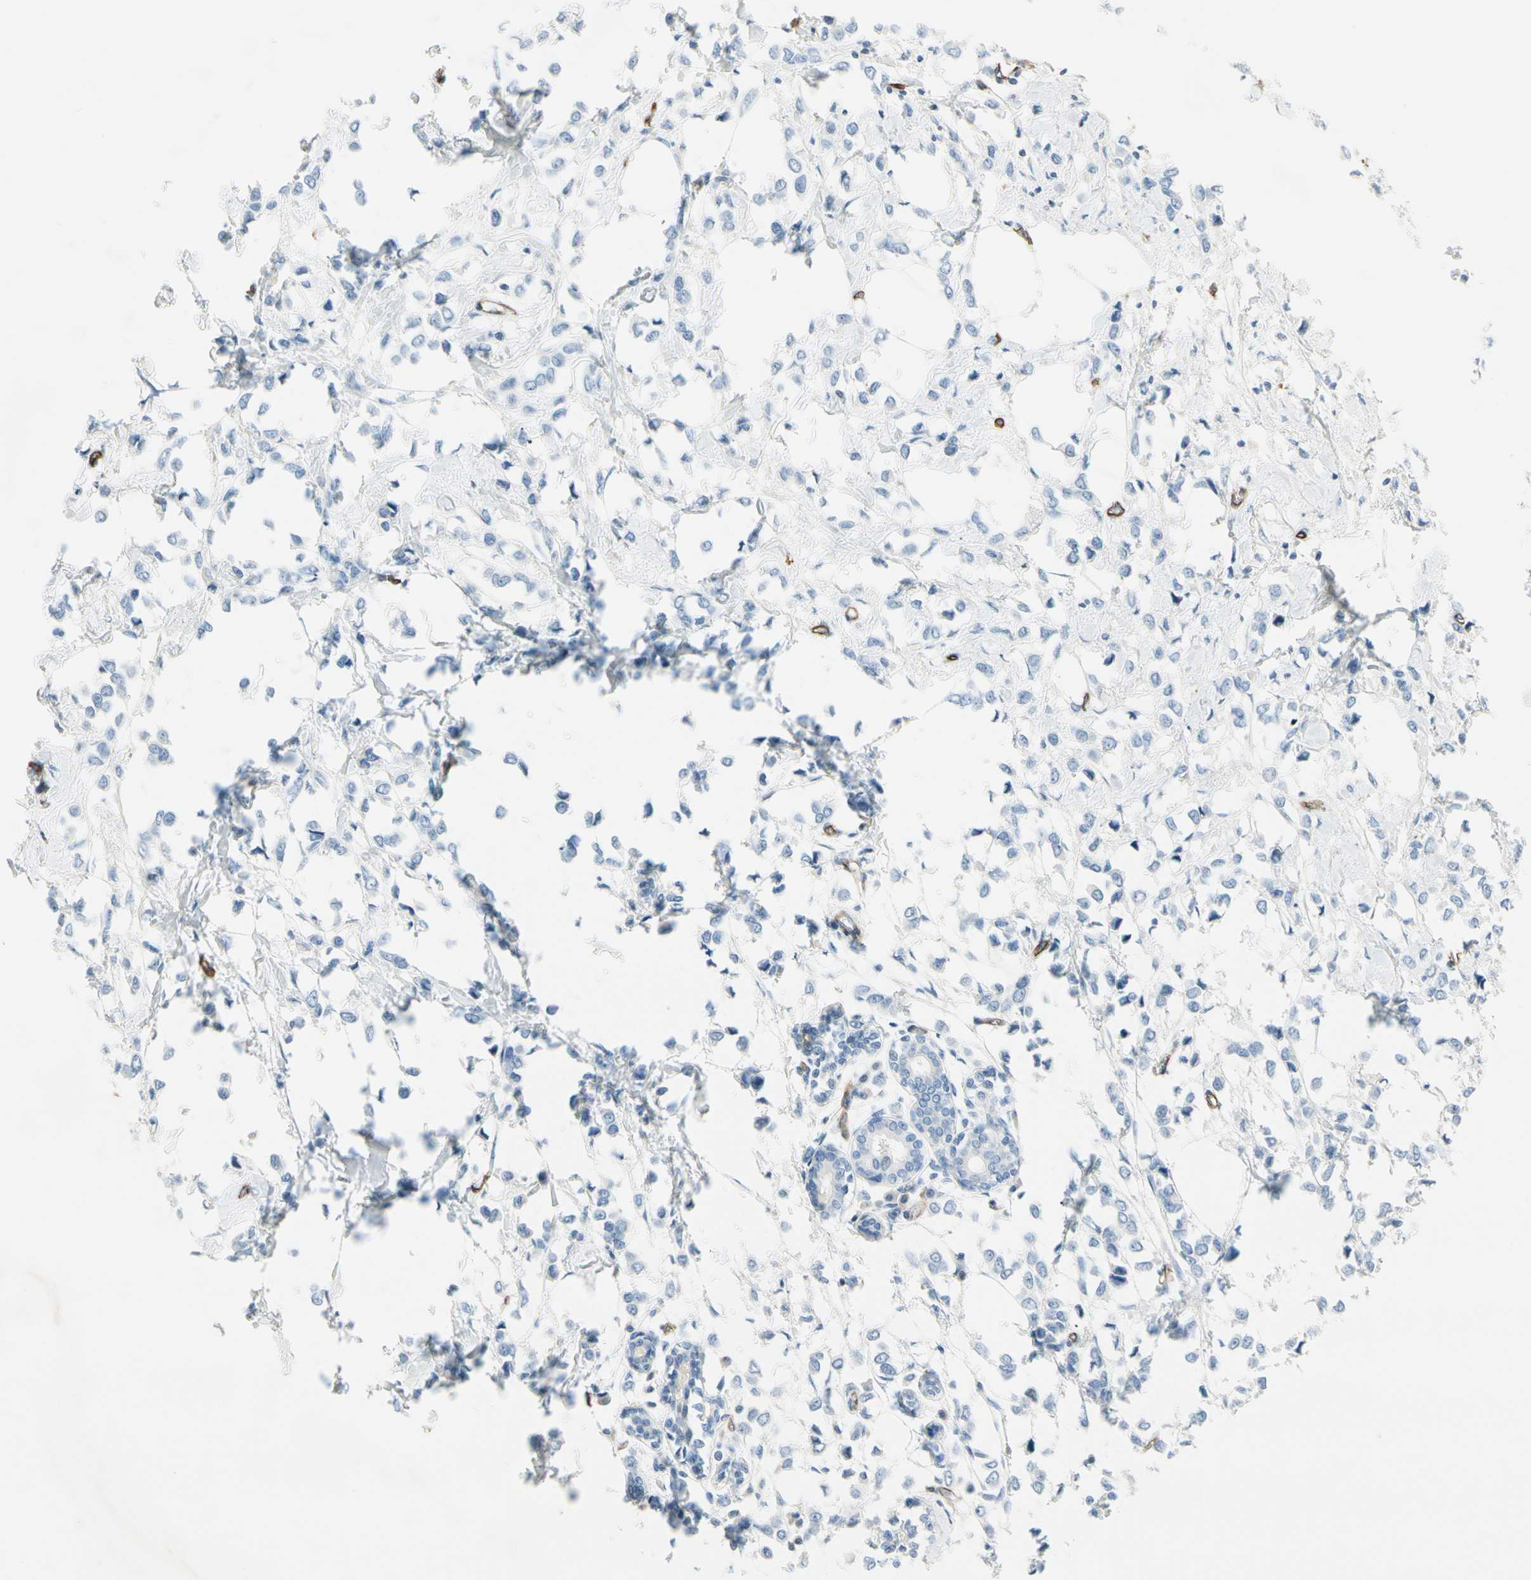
{"staining": {"intensity": "negative", "quantity": "none", "location": "none"}, "tissue": "breast cancer", "cell_type": "Tumor cells", "image_type": "cancer", "snomed": [{"axis": "morphology", "description": "Lobular carcinoma"}, {"axis": "topography", "description": "Breast"}], "caption": "This is an immunohistochemistry (IHC) photomicrograph of human breast cancer (lobular carcinoma). There is no expression in tumor cells.", "gene": "CD93", "patient": {"sex": "female", "age": 51}}